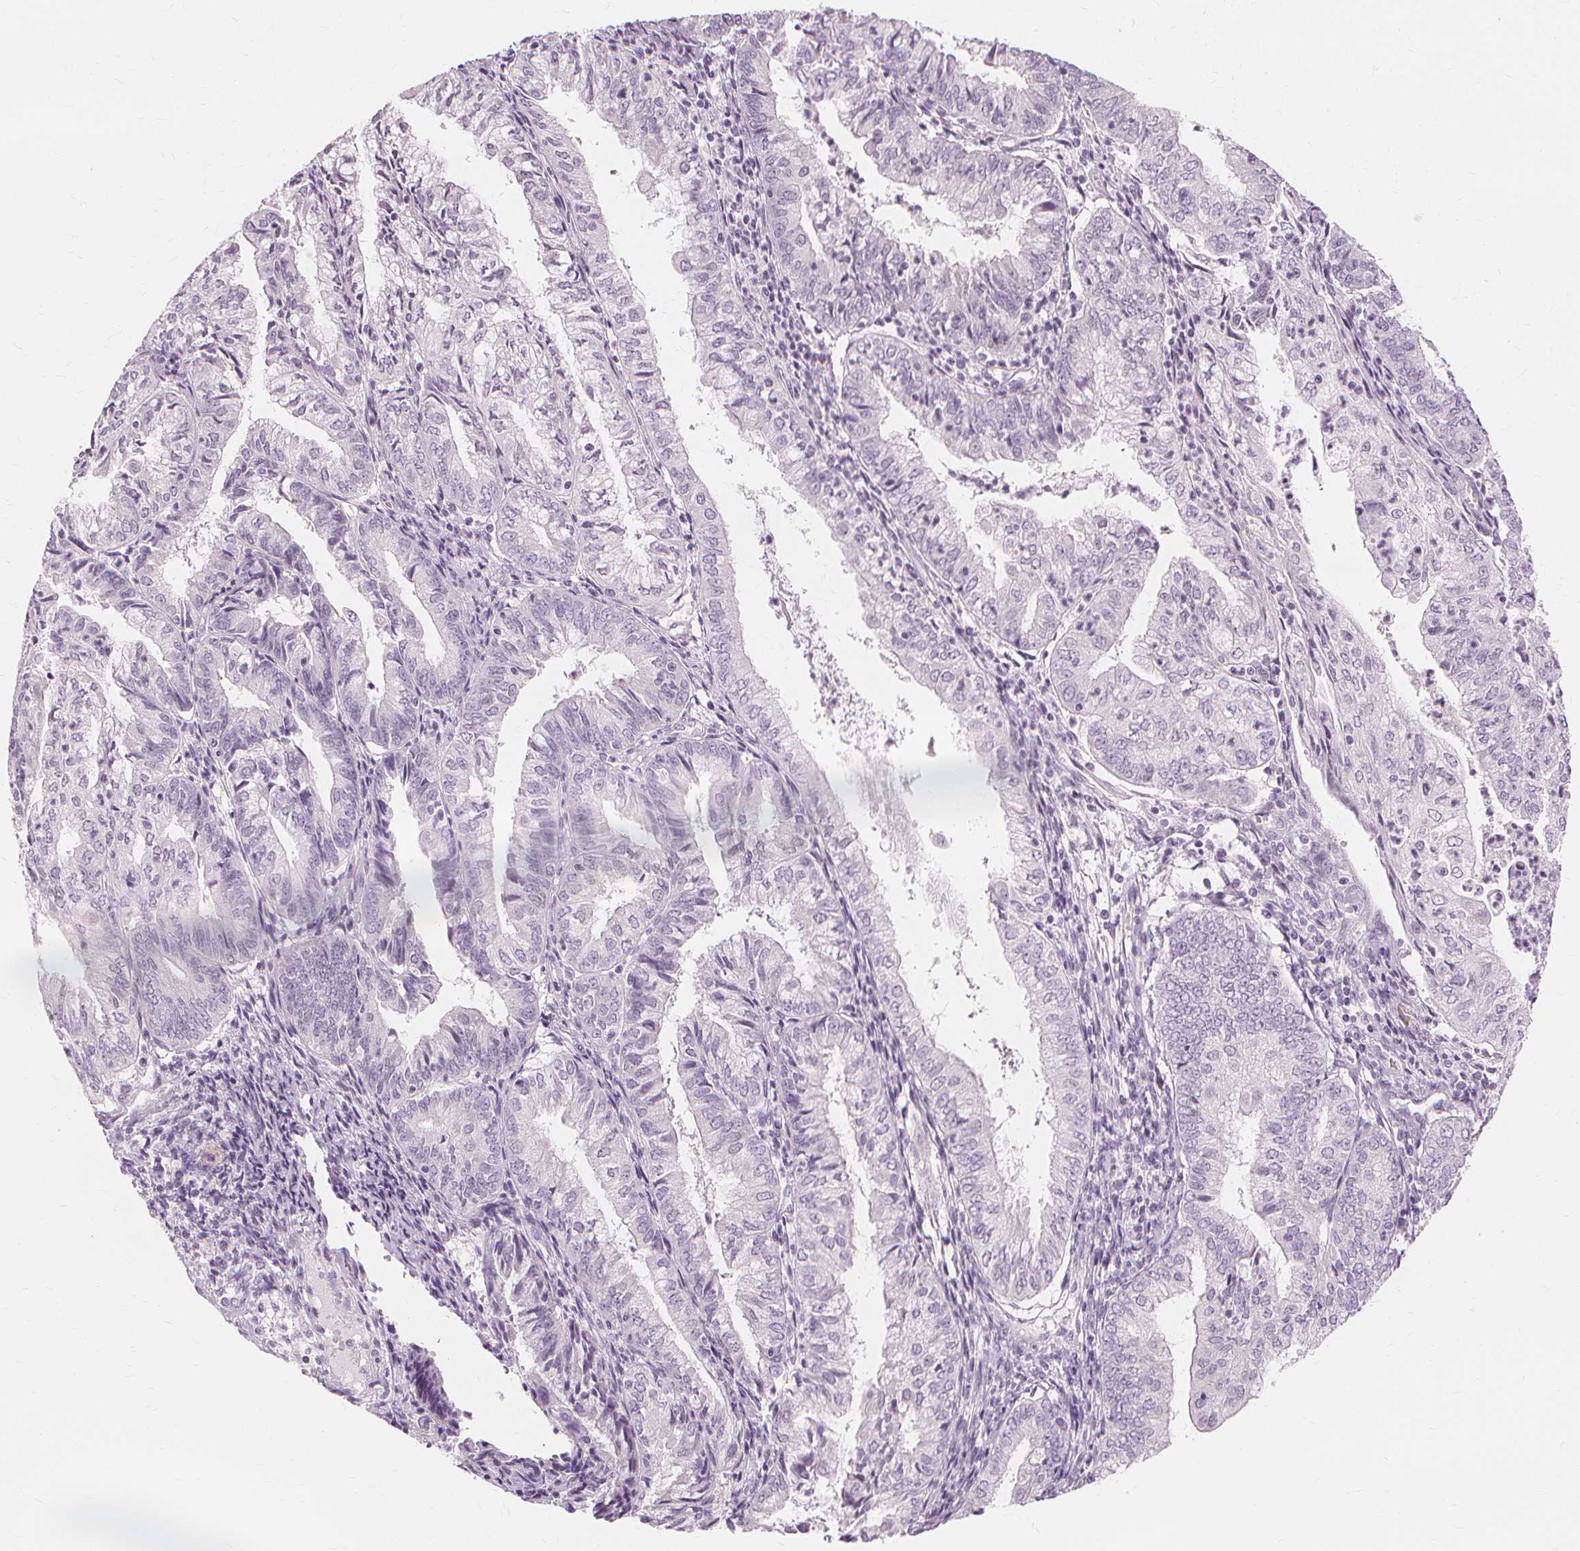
{"staining": {"intensity": "negative", "quantity": "none", "location": "none"}, "tissue": "endometrial cancer", "cell_type": "Tumor cells", "image_type": "cancer", "snomed": [{"axis": "morphology", "description": "Adenocarcinoma, NOS"}, {"axis": "topography", "description": "Endometrium"}], "caption": "Human adenocarcinoma (endometrial) stained for a protein using immunohistochemistry (IHC) demonstrates no expression in tumor cells.", "gene": "MUC12", "patient": {"sex": "female", "age": 55}}